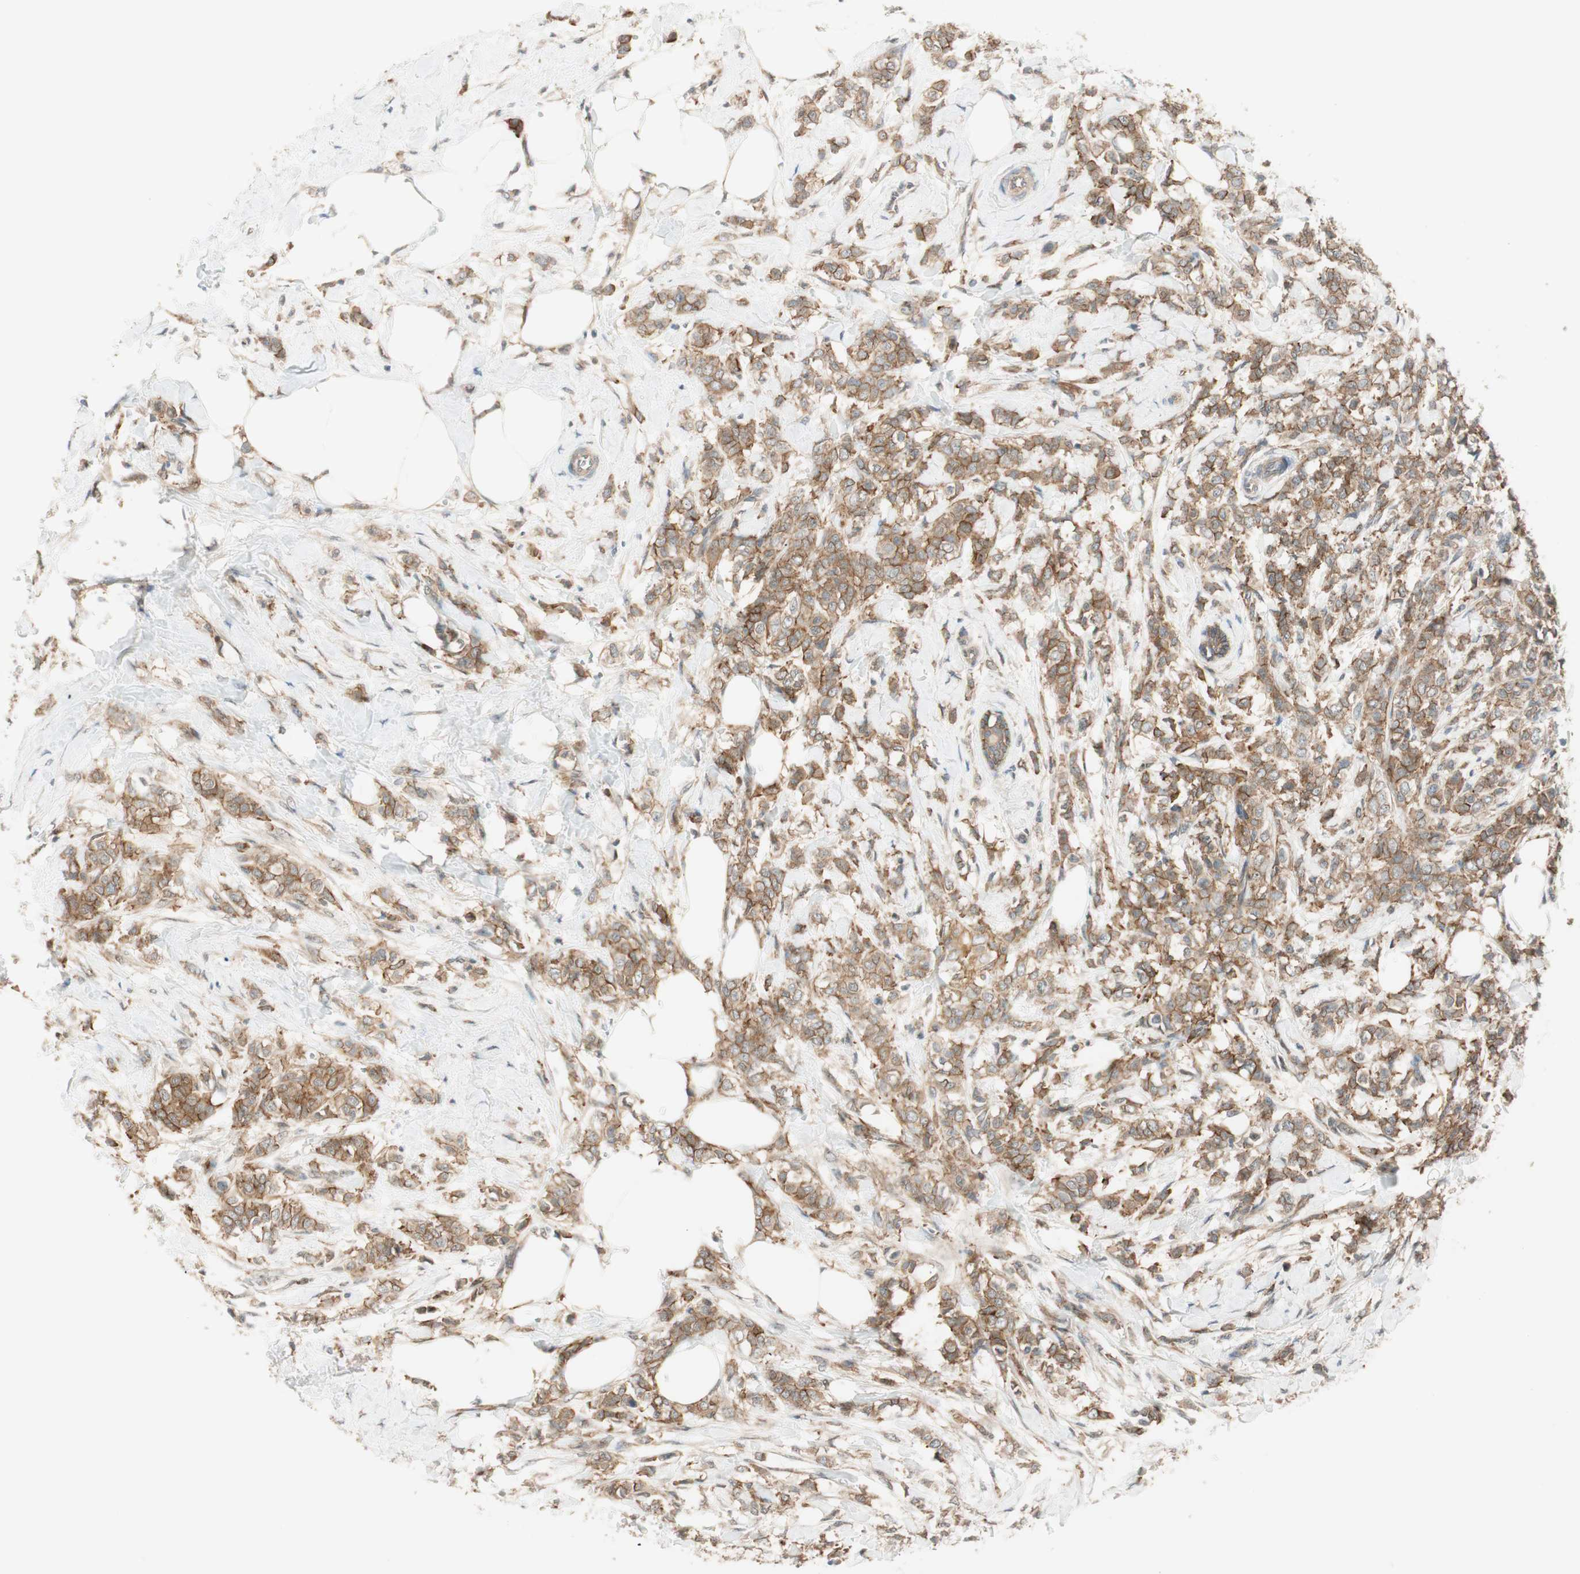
{"staining": {"intensity": "moderate", "quantity": ">75%", "location": "cytoplasmic/membranous"}, "tissue": "breast cancer", "cell_type": "Tumor cells", "image_type": "cancer", "snomed": [{"axis": "morphology", "description": "Lobular carcinoma, in situ"}, {"axis": "morphology", "description": "Lobular carcinoma"}, {"axis": "topography", "description": "Breast"}], "caption": "DAB immunohistochemical staining of breast cancer displays moderate cytoplasmic/membranous protein staining in approximately >75% of tumor cells. (DAB = brown stain, brightfield microscopy at high magnification).", "gene": "PSMD8", "patient": {"sex": "female", "age": 41}}